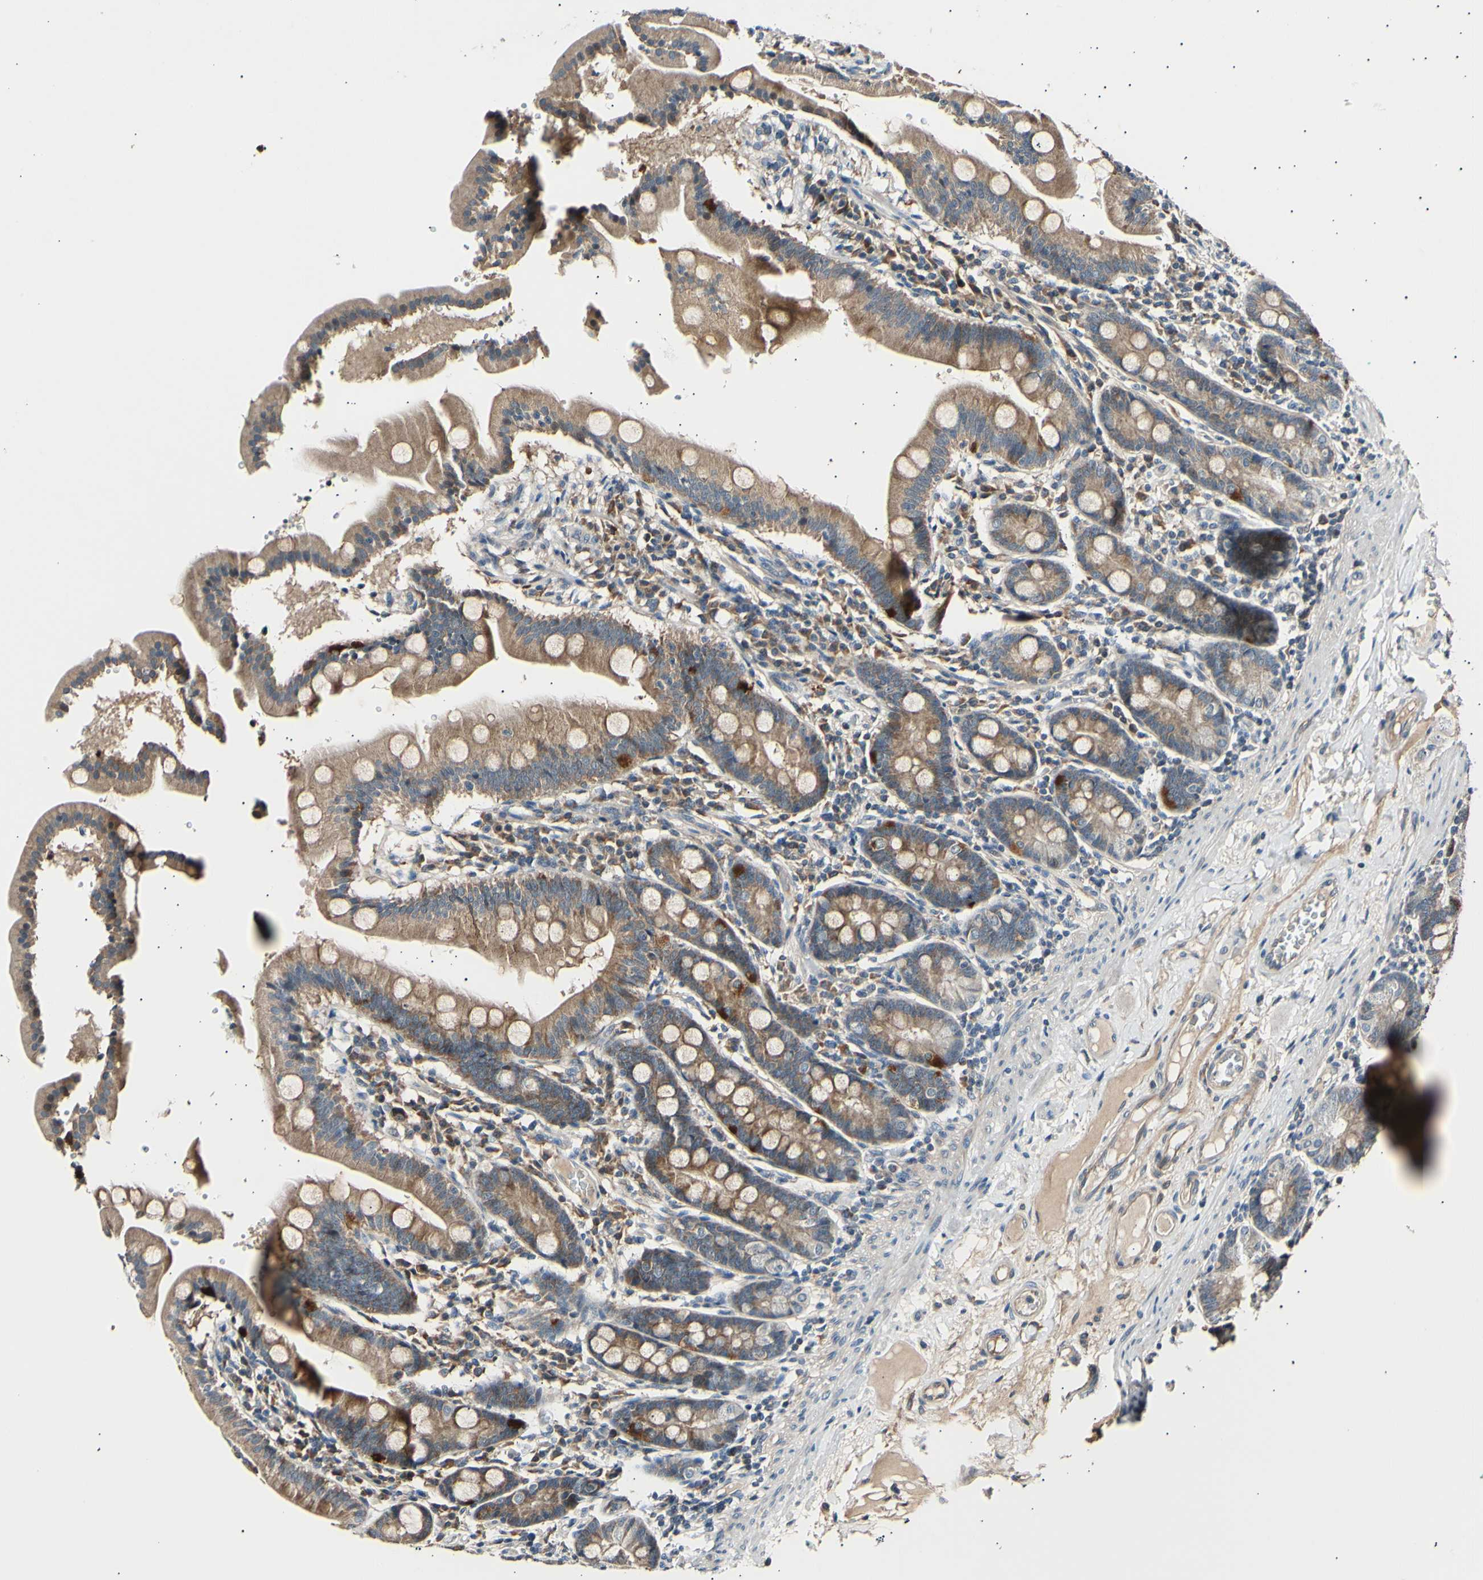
{"staining": {"intensity": "moderate", "quantity": ">75%", "location": "cytoplasmic/membranous"}, "tissue": "duodenum", "cell_type": "Glandular cells", "image_type": "normal", "snomed": [{"axis": "morphology", "description": "Normal tissue, NOS"}, {"axis": "topography", "description": "Duodenum"}], "caption": "The image shows a brown stain indicating the presence of a protein in the cytoplasmic/membranous of glandular cells in duodenum. (DAB (3,3'-diaminobenzidine) IHC, brown staining for protein, blue staining for nuclei).", "gene": "ITGA6", "patient": {"sex": "male", "age": 50}}